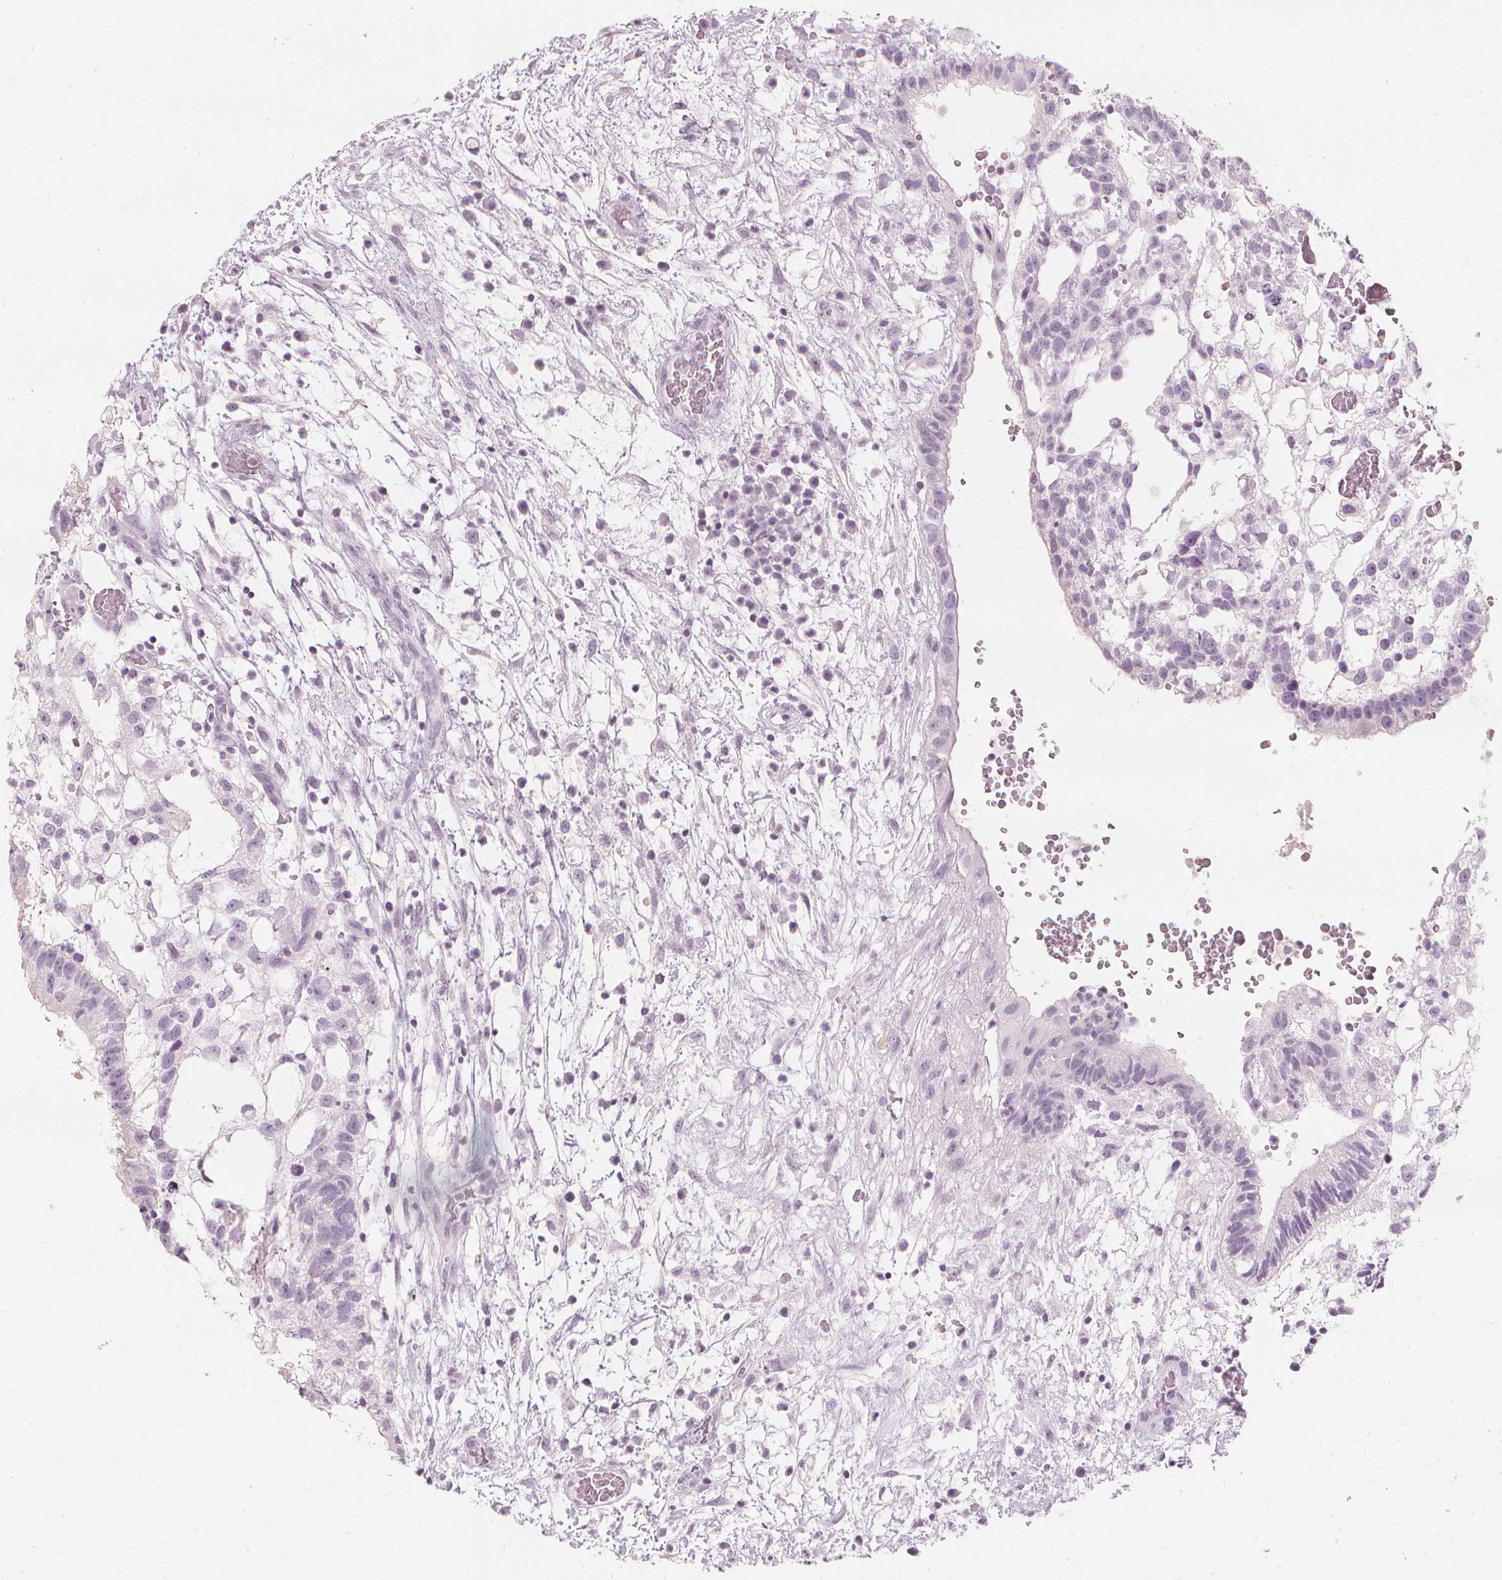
{"staining": {"intensity": "negative", "quantity": "none", "location": "none"}, "tissue": "testis cancer", "cell_type": "Tumor cells", "image_type": "cancer", "snomed": [{"axis": "morphology", "description": "Normal tissue, NOS"}, {"axis": "morphology", "description": "Carcinoma, Embryonal, NOS"}, {"axis": "topography", "description": "Testis"}], "caption": "A photomicrograph of human testis cancer is negative for staining in tumor cells. (DAB (3,3'-diaminobenzidine) immunohistochemistry (IHC) with hematoxylin counter stain).", "gene": "MUC12", "patient": {"sex": "male", "age": 32}}